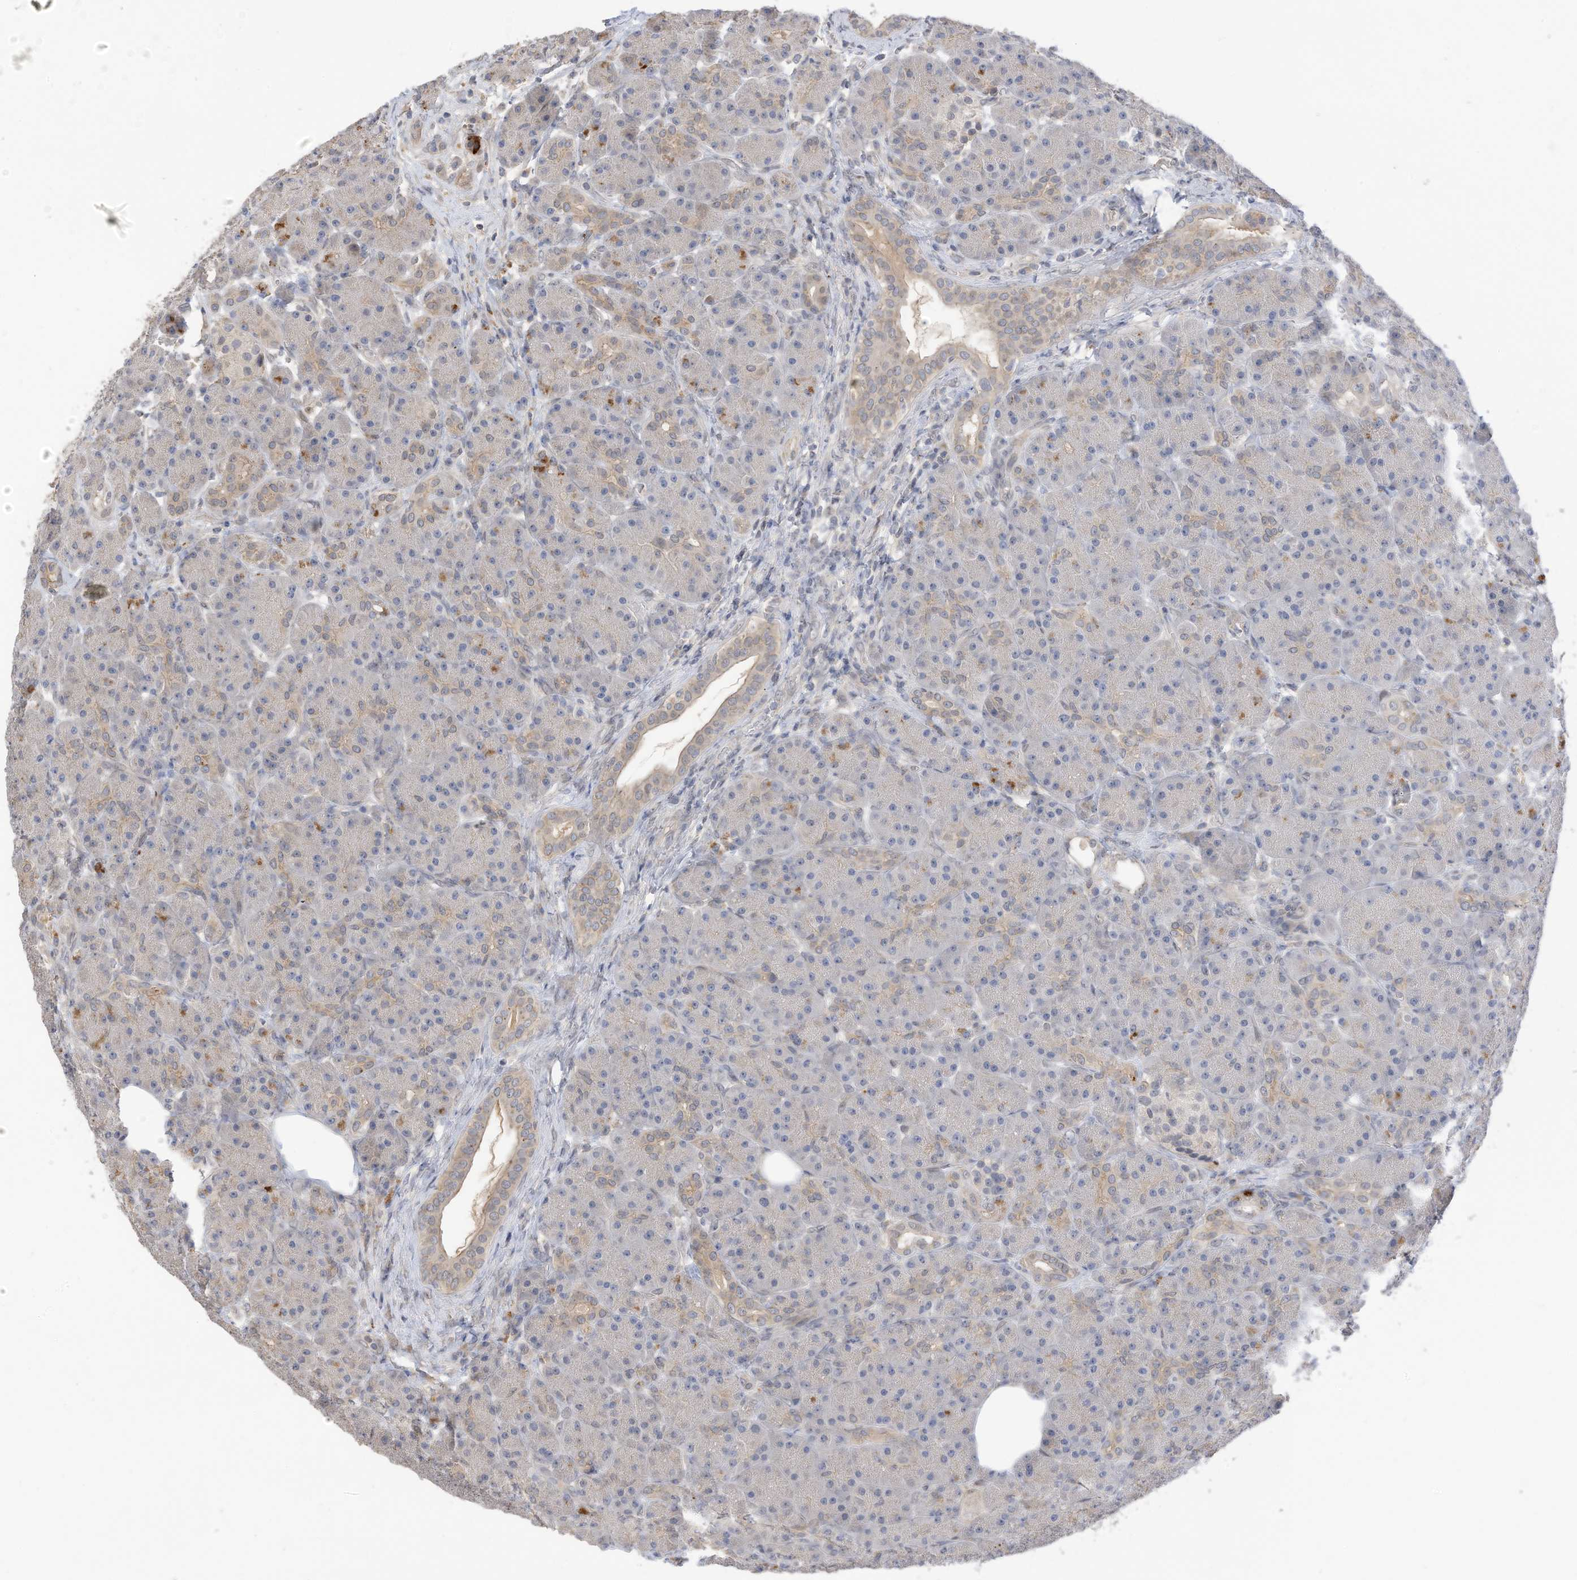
{"staining": {"intensity": "weak", "quantity": "25%-75%", "location": "cytoplasmic/membranous"}, "tissue": "pancreas", "cell_type": "Exocrine glandular cells", "image_type": "normal", "snomed": [{"axis": "morphology", "description": "Normal tissue, NOS"}, {"axis": "topography", "description": "Pancreas"}], "caption": "Weak cytoplasmic/membranous protein staining is present in about 25%-75% of exocrine glandular cells in pancreas.", "gene": "REC8", "patient": {"sex": "male", "age": 63}}